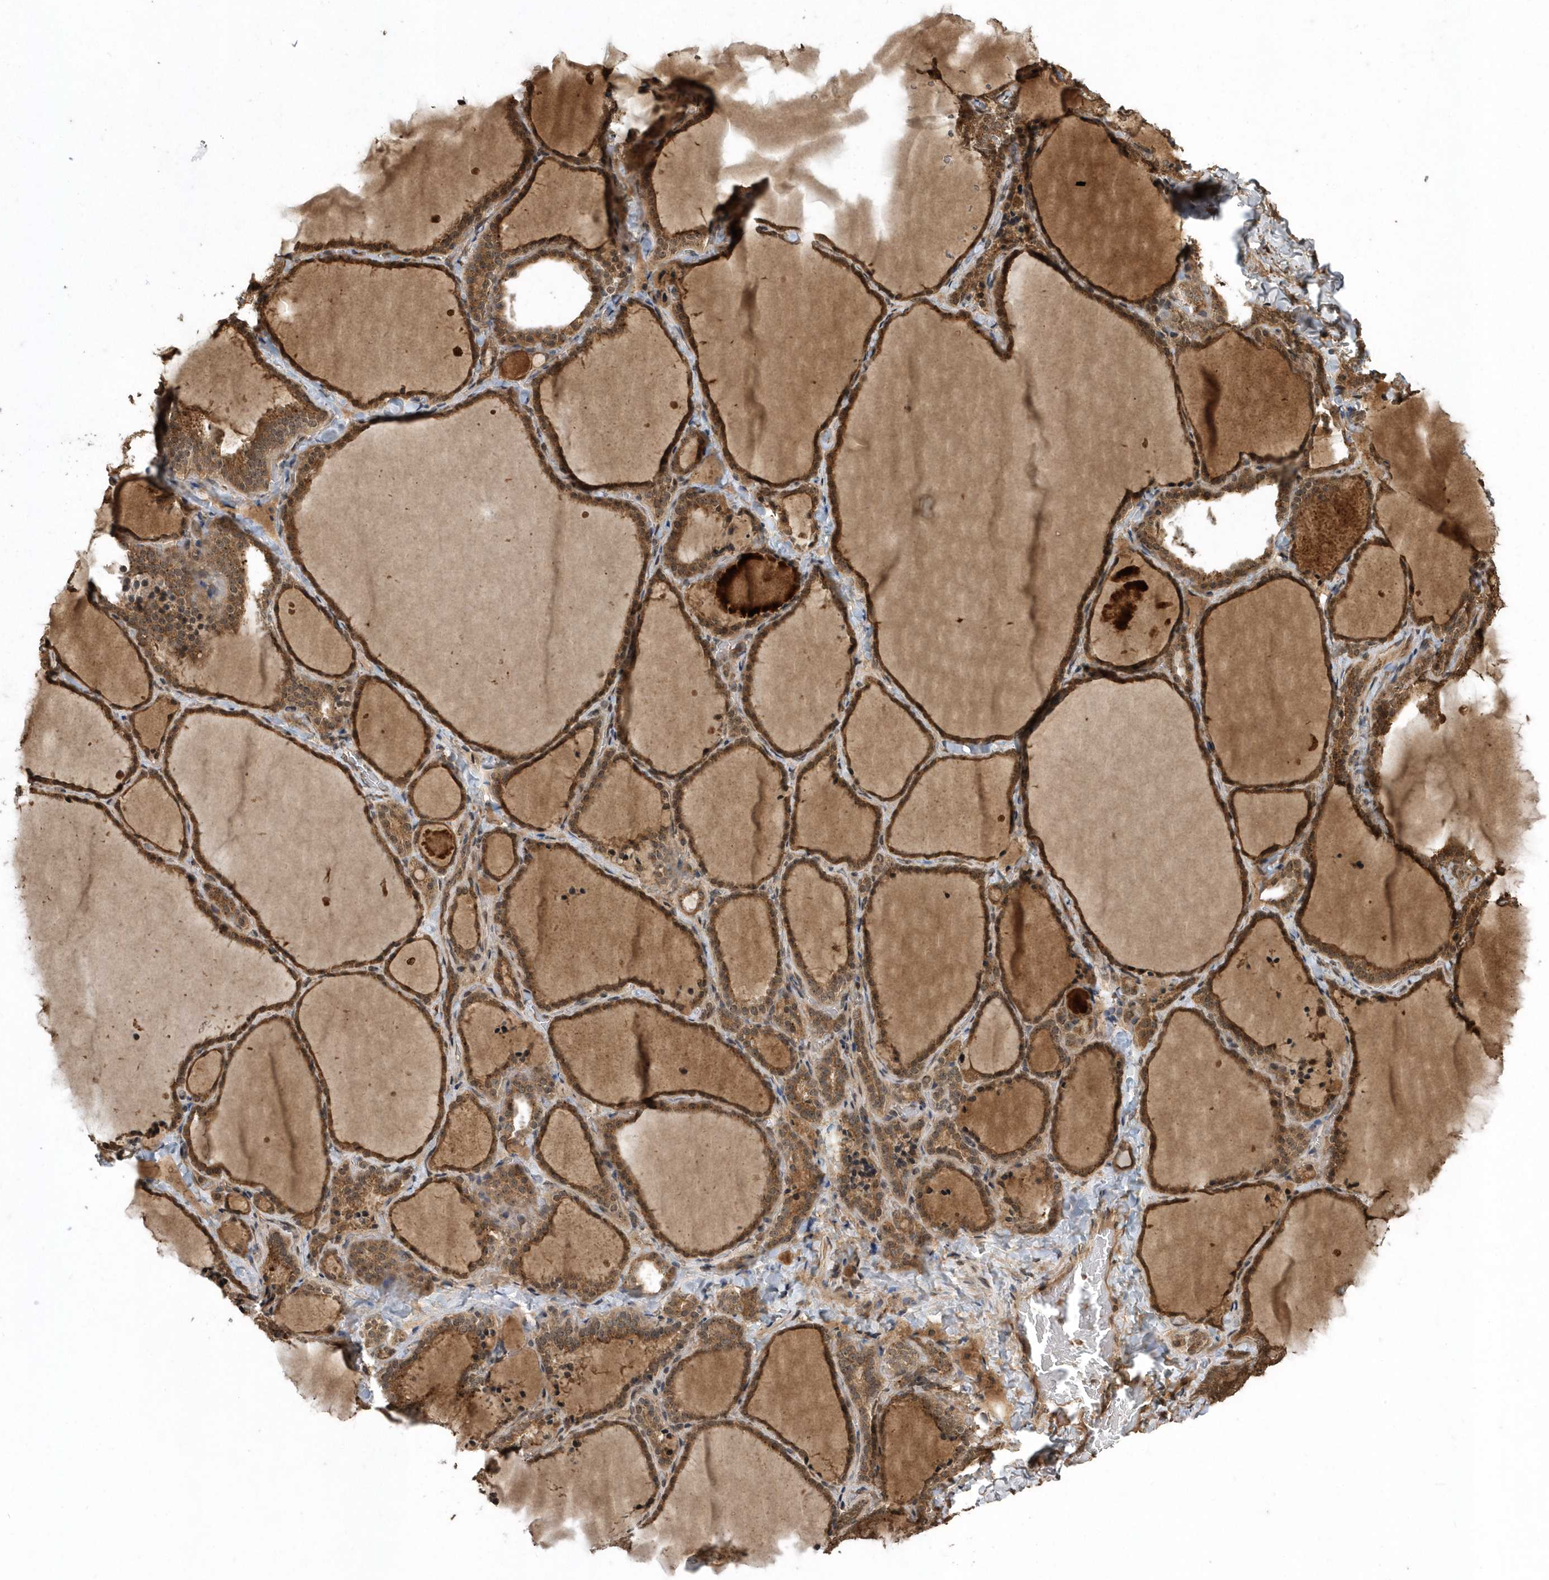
{"staining": {"intensity": "moderate", "quantity": ">75%", "location": "cytoplasmic/membranous,nuclear"}, "tissue": "thyroid gland", "cell_type": "Glandular cells", "image_type": "normal", "snomed": [{"axis": "morphology", "description": "Normal tissue, NOS"}, {"axis": "topography", "description": "Thyroid gland"}], "caption": "Benign thyroid gland demonstrates moderate cytoplasmic/membranous,nuclear expression in about >75% of glandular cells, visualized by immunohistochemistry.", "gene": "WASHC5", "patient": {"sex": "female", "age": 22}}